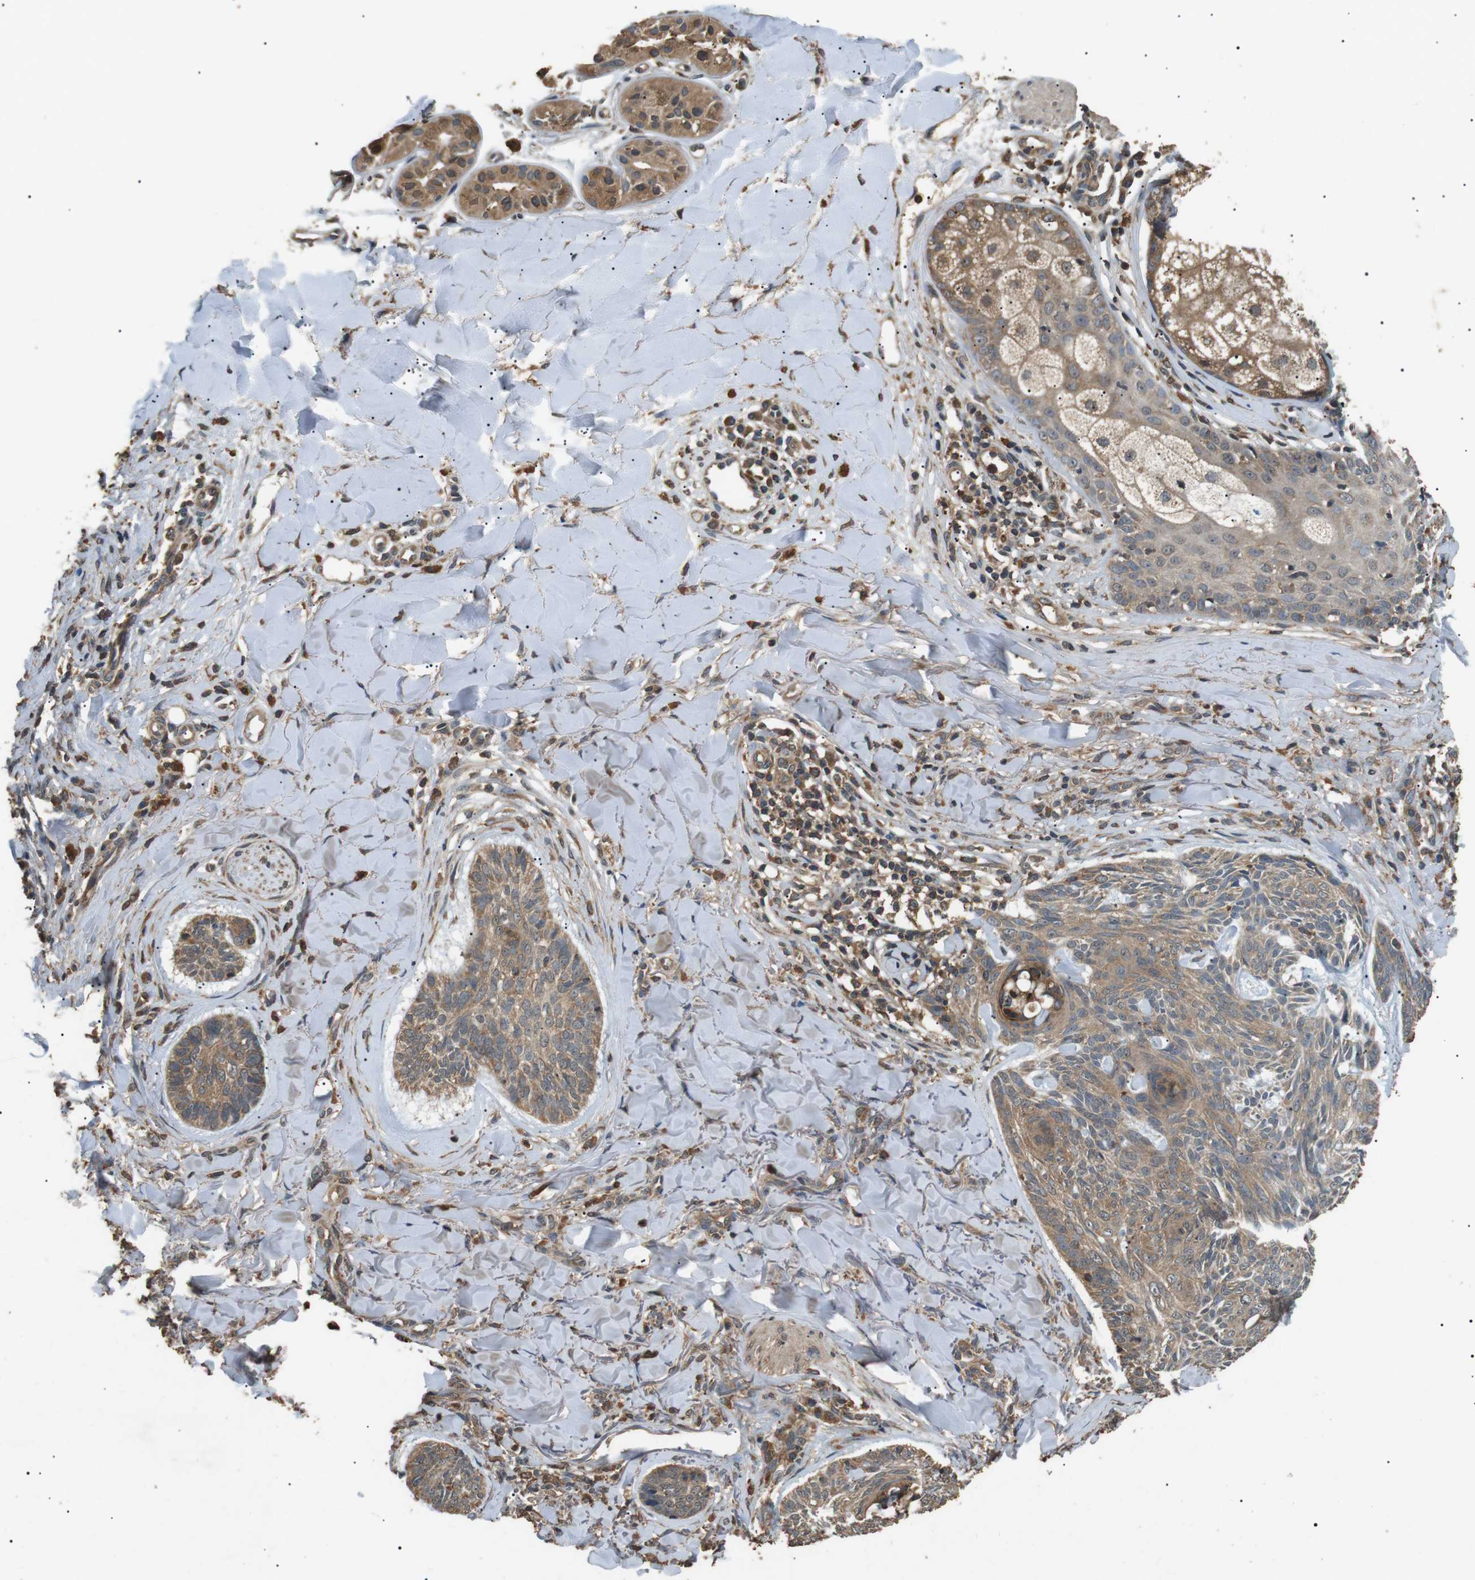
{"staining": {"intensity": "moderate", "quantity": ">75%", "location": "cytoplasmic/membranous"}, "tissue": "skin cancer", "cell_type": "Tumor cells", "image_type": "cancer", "snomed": [{"axis": "morphology", "description": "Basal cell carcinoma"}, {"axis": "topography", "description": "Skin"}], "caption": "Brown immunohistochemical staining in skin cancer (basal cell carcinoma) demonstrates moderate cytoplasmic/membranous positivity in approximately >75% of tumor cells. (DAB IHC with brightfield microscopy, high magnification).", "gene": "TBC1D15", "patient": {"sex": "male", "age": 43}}